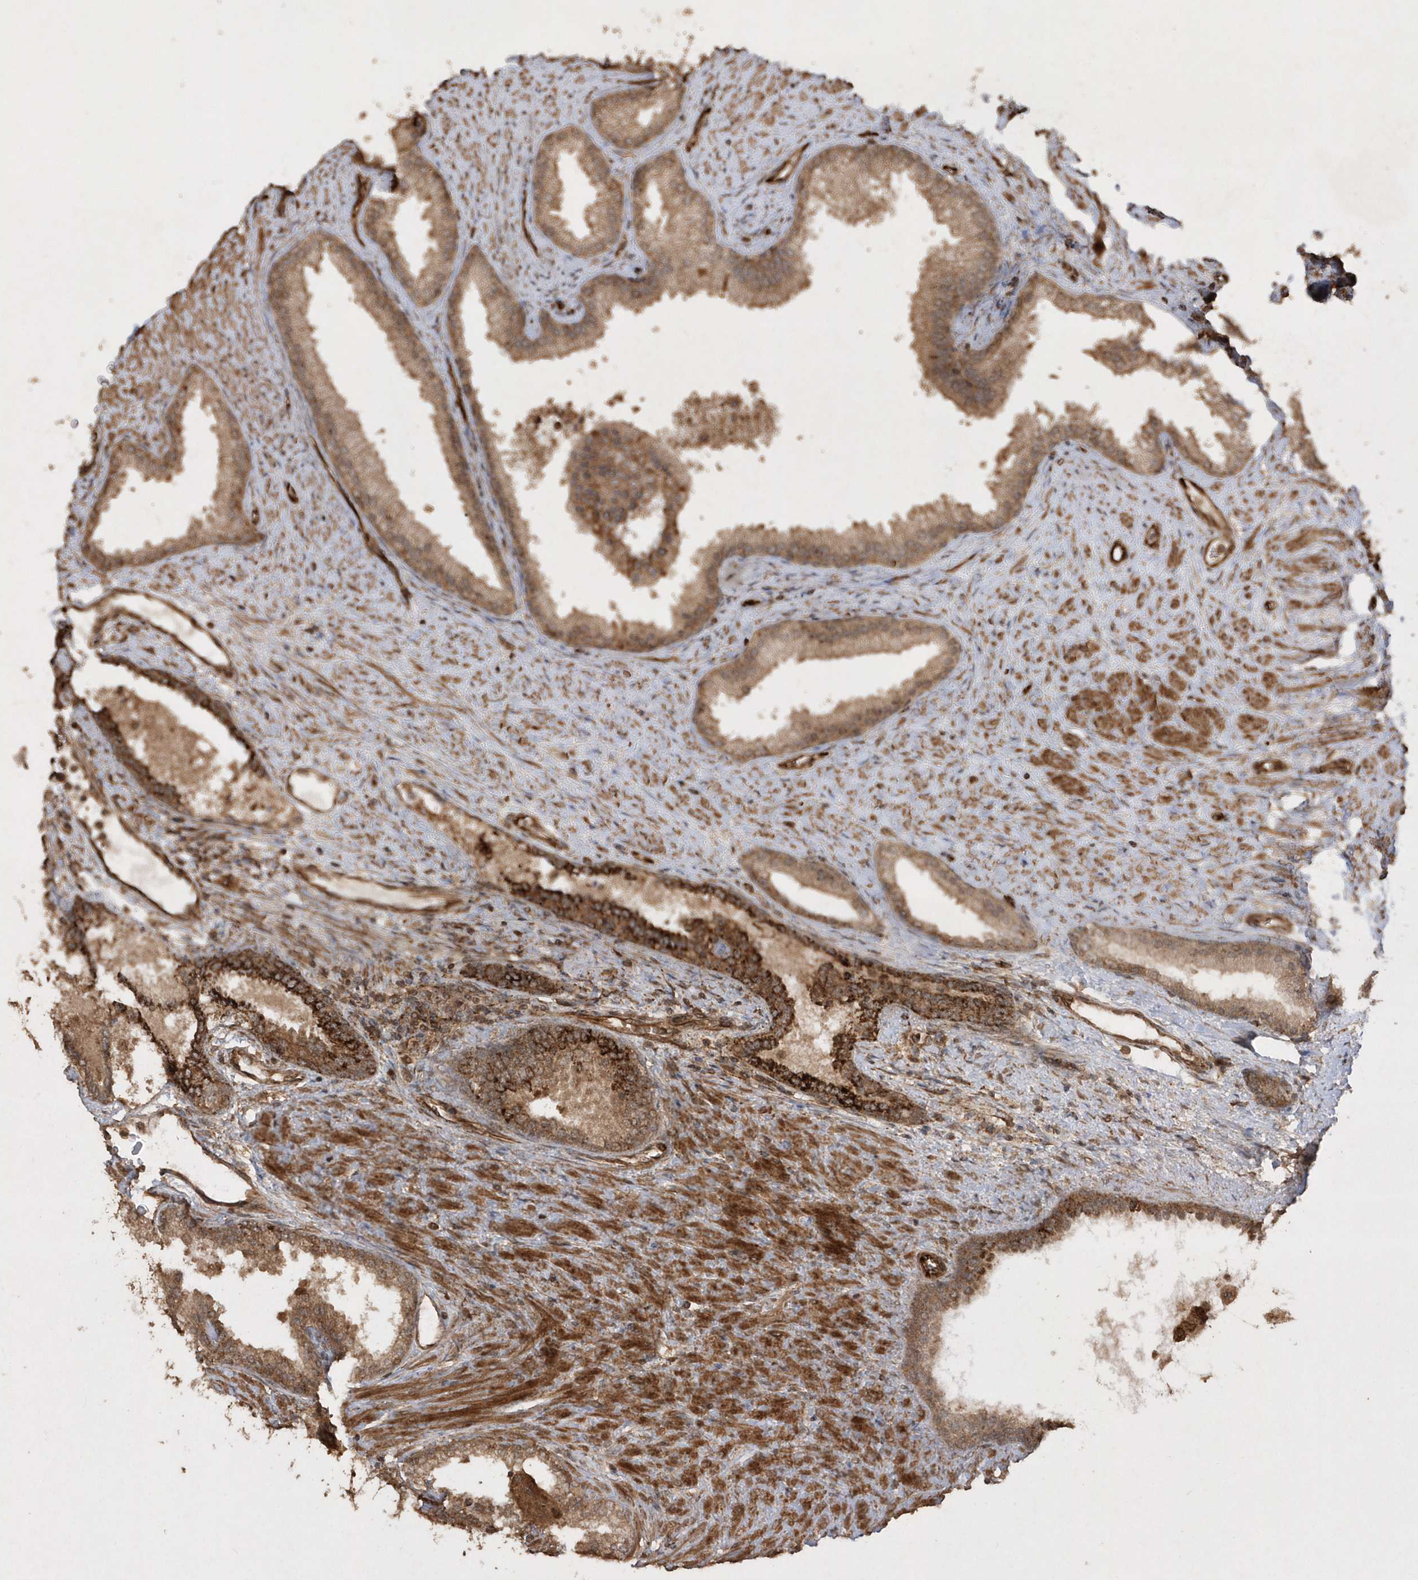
{"staining": {"intensity": "moderate", "quantity": ">75%", "location": "cytoplasmic/membranous"}, "tissue": "prostate", "cell_type": "Glandular cells", "image_type": "normal", "snomed": [{"axis": "morphology", "description": "Normal tissue, NOS"}, {"axis": "topography", "description": "Prostate"}], "caption": "The photomicrograph shows immunohistochemical staining of unremarkable prostate. There is moderate cytoplasmic/membranous expression is present in about >75% of glandular cells. (Stains: DAB (3,3'-diaminobenzidine) in brown, nuclei in blue, Microscopy: brightfield microscopy at high magnification).", "gene": "AVPI1", "patient": {"sex": "male", "age": 76}}